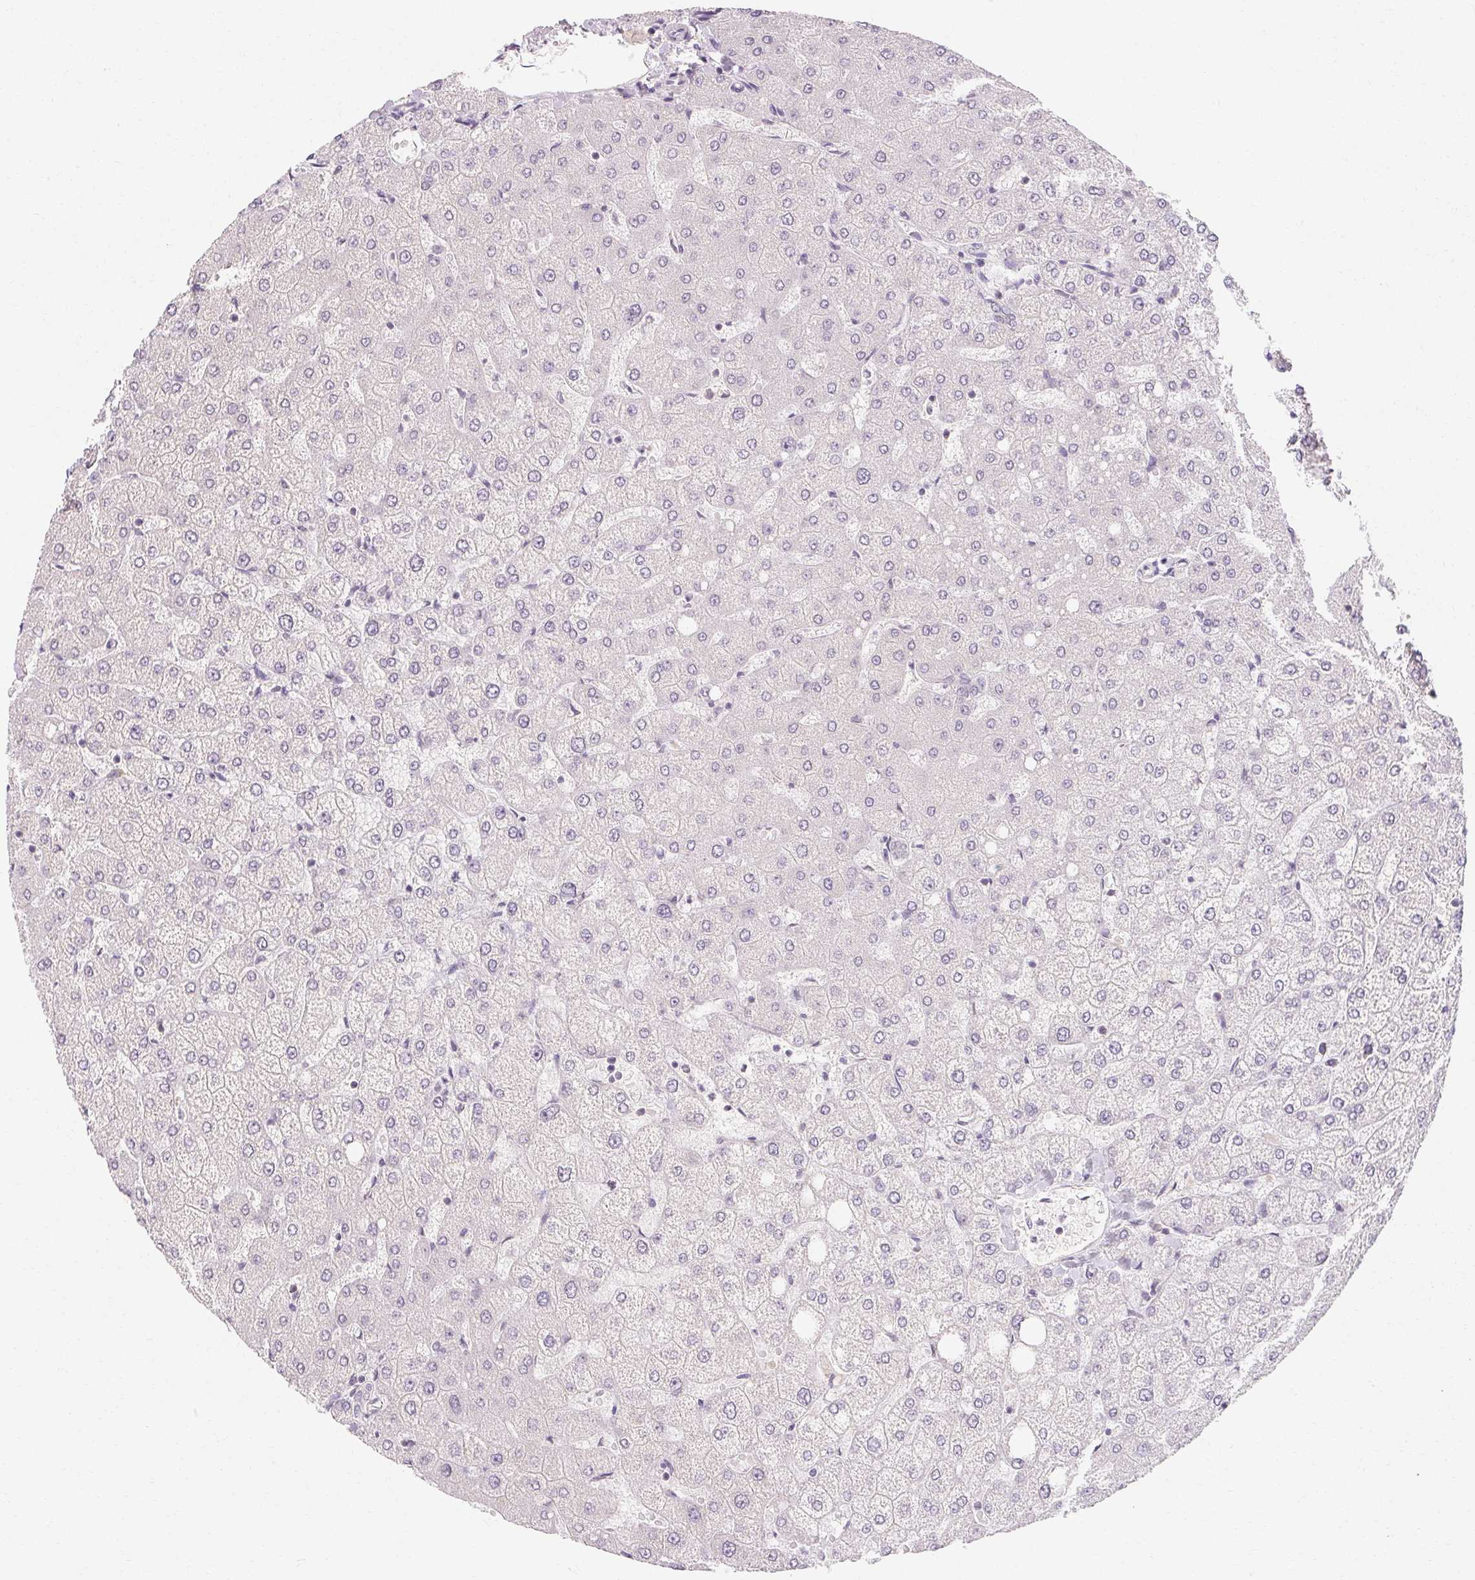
{"staining": {"intensity": "negative", "quantity": "none", "location": "none"}, "tissue": "liver", "cell_type": "Cholangiocytes", "image_type": "normal", "snomed": [{"axis": "morphology", "description": "Normal tissue, NOS"}, {"axis": "topography", "description": "Liver"}], "caption": "Photomicrograph shows no protein positivity in cholangiocytes of unremarkable liver. The staining was performed using DAB (3,3'-diaminobenzidine) to visualize the protein expression in brown, while the nuclei were stained in blue with hematoxylin (Magnification: 20x).", "gene": "MAP7D2", "patient": {"sex": "female", "age": 54}}